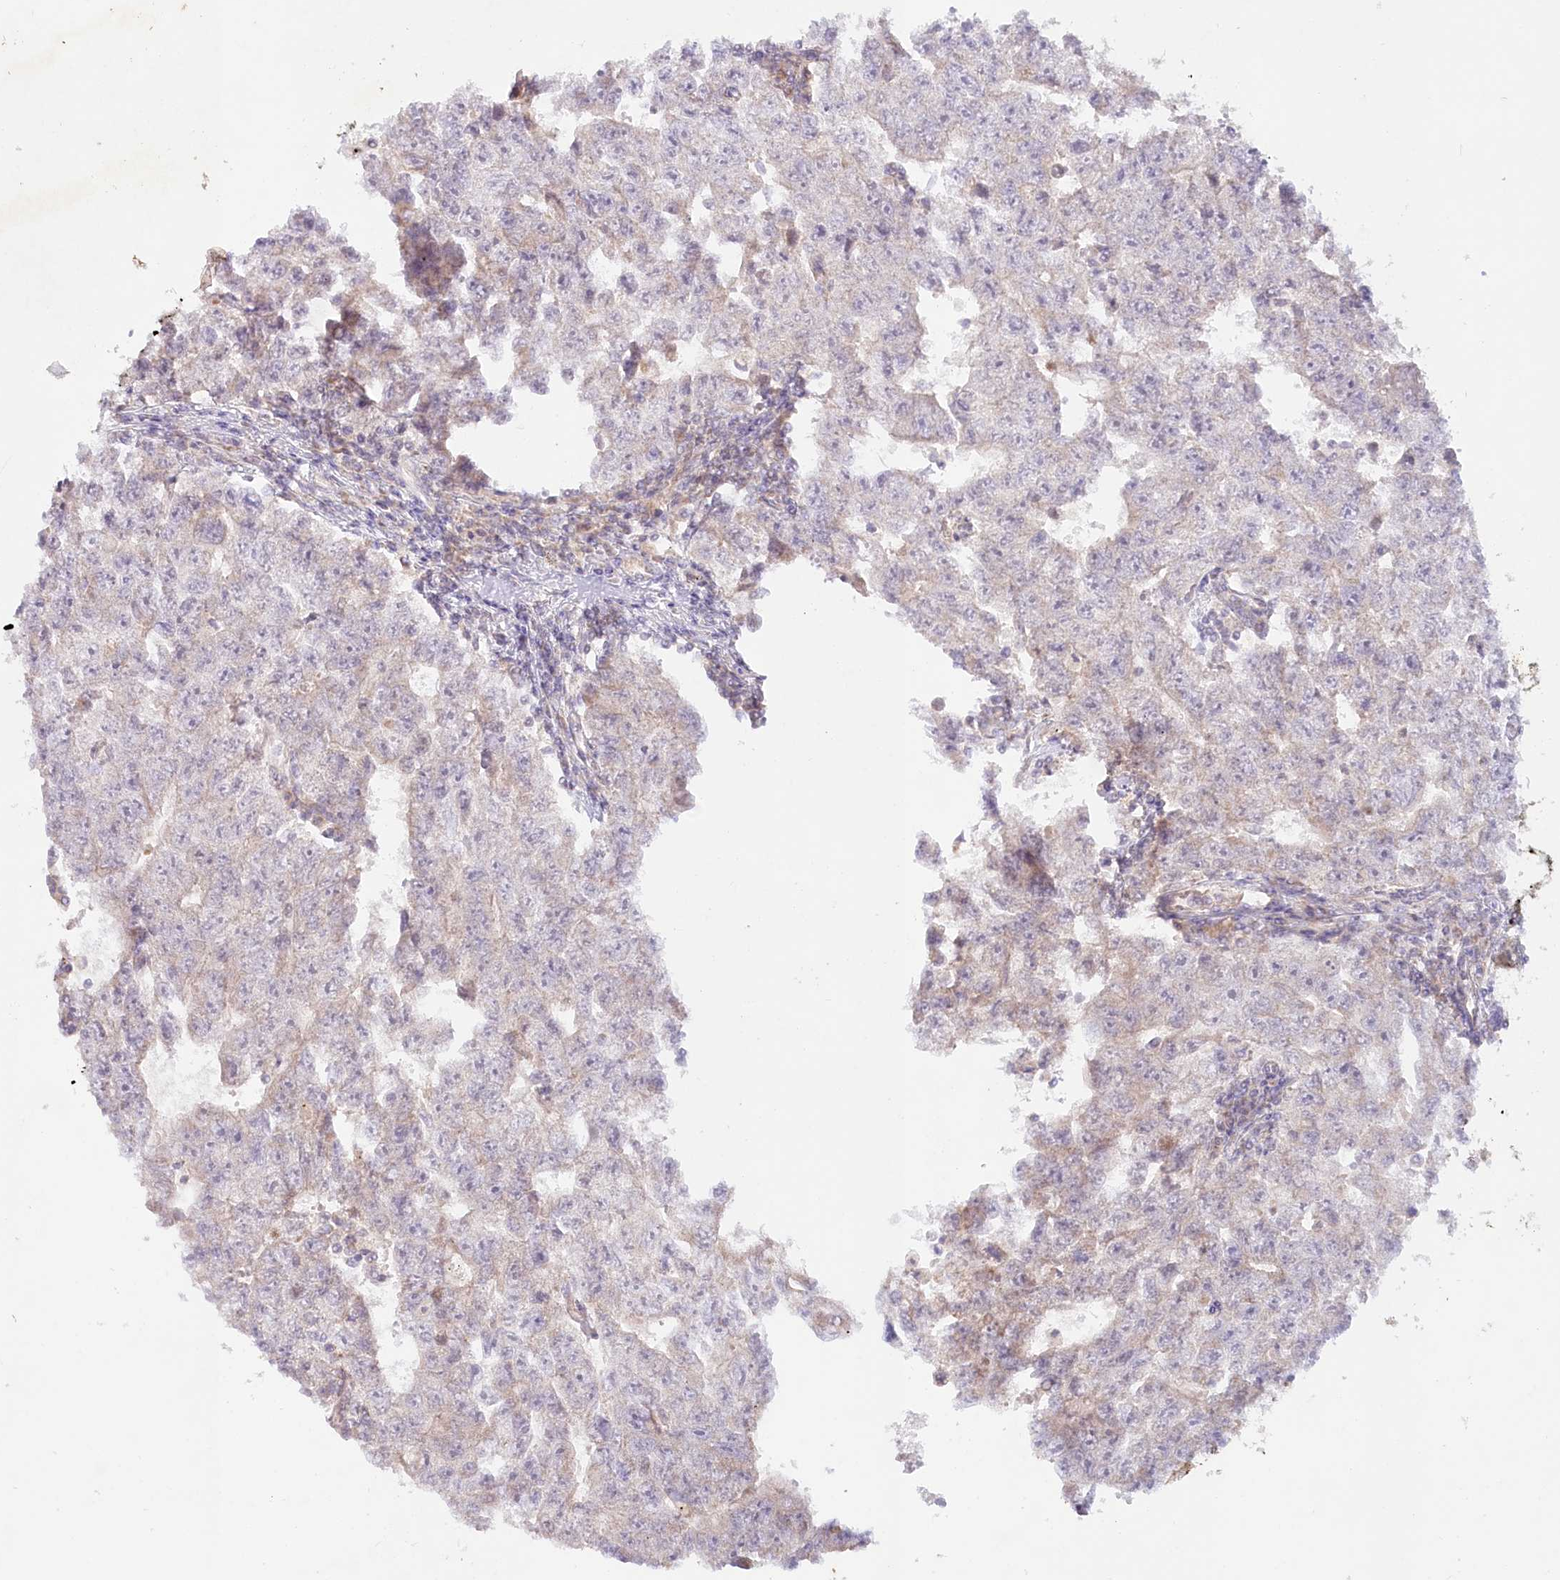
{"staining": {"intensity": "negative", "quantity": "none", "location": "none"}, "tissue": "testis cancer", "cell_type": "Tumor cells", "image_type": "cancer", "snomed": [{"axis": "morphology", "description": "Carcinoma, Embryonal, NOS"}, {"axis": "topography", "description": "Testis"}], "caption": "A histopathology image of human testis embryonal carcinoma is negative for staining in tumor cells. (Brightfield microscopy of DAB (3,3'-diaminobenzidine) immunohistochemistry (IHC) at high magnification).", "gene": "PSAPL1", "patient": {"sex": "male", "age": 17}}